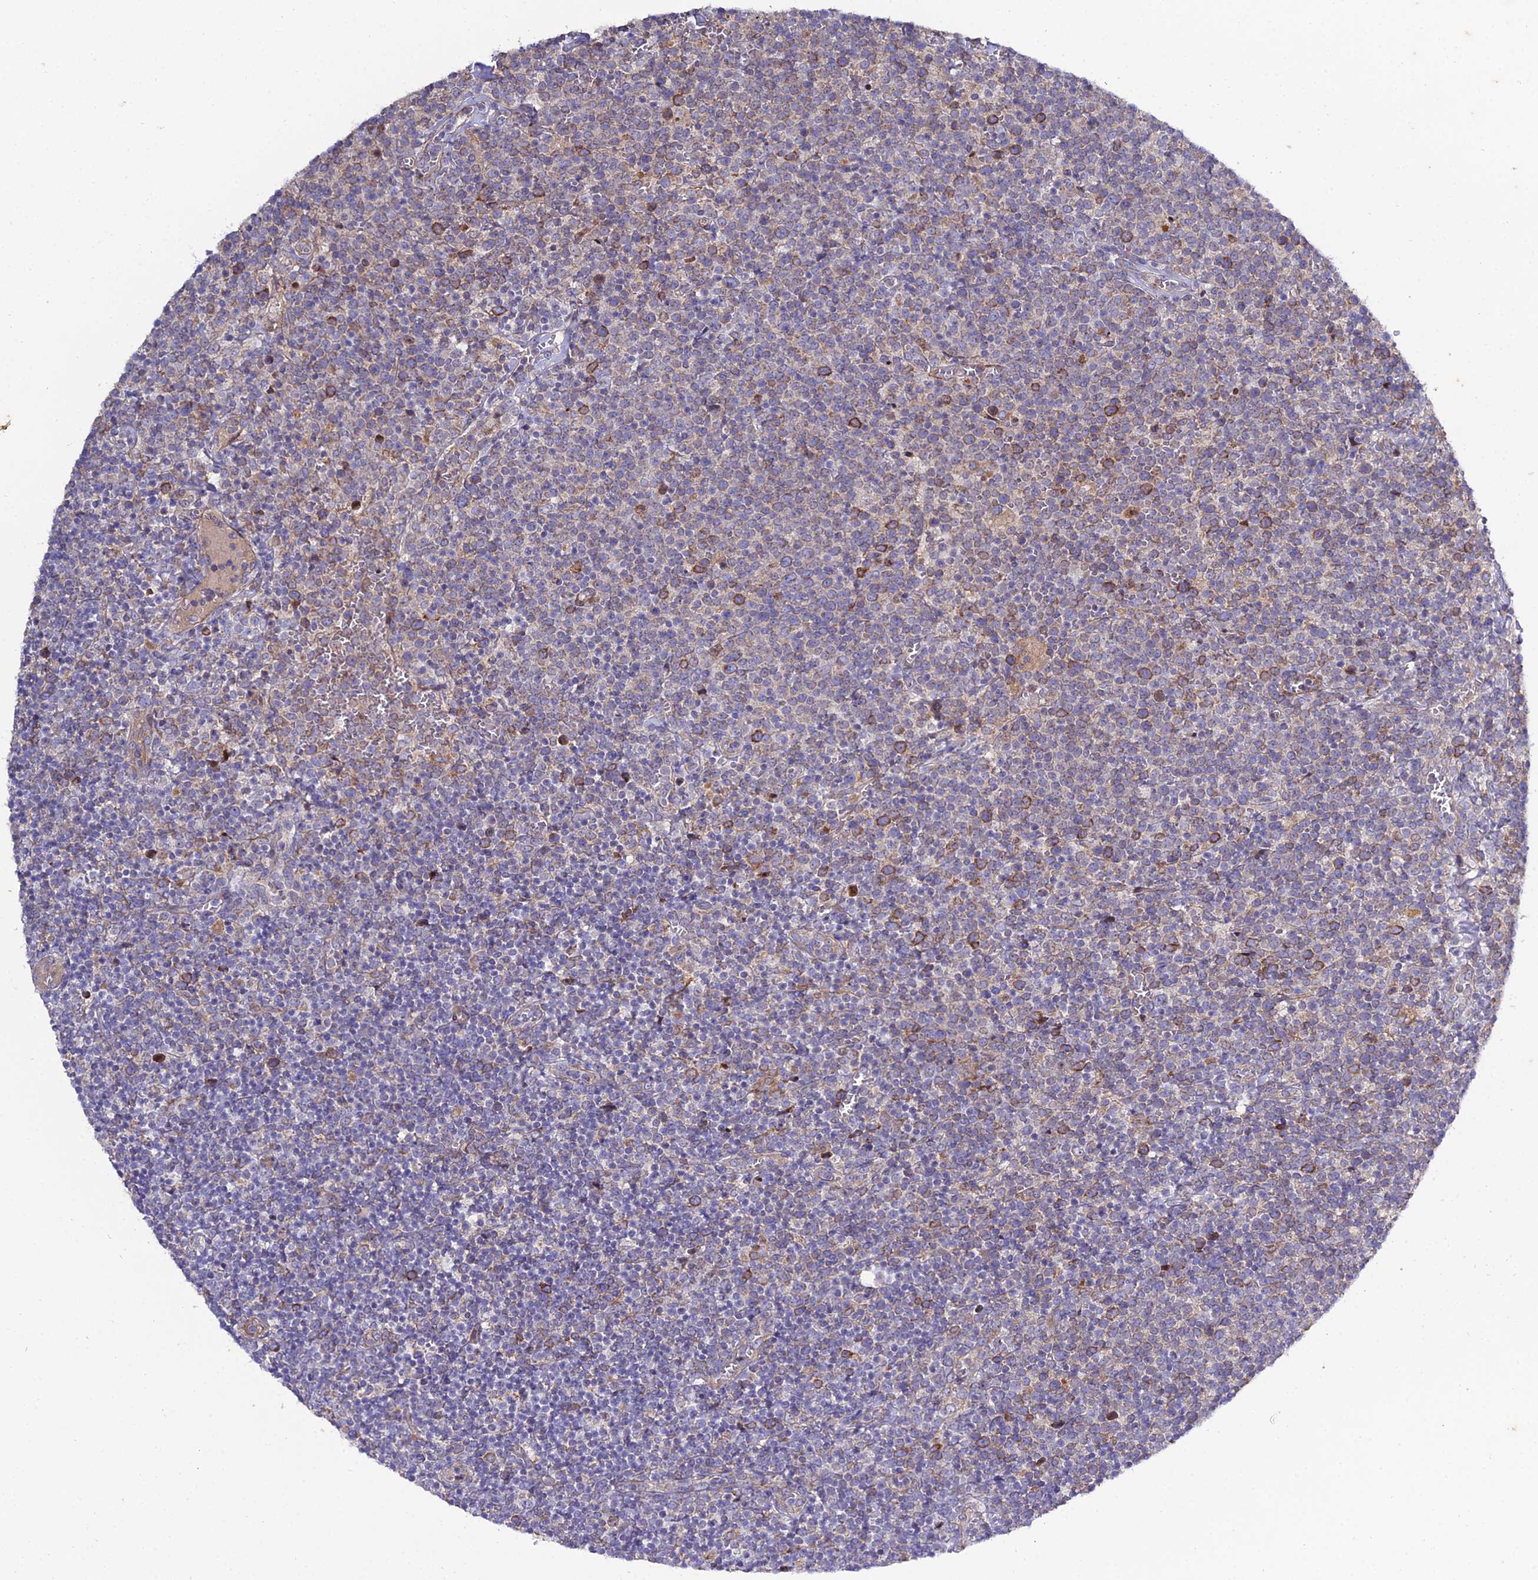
{"staining": {"intensity": "weak", "quantity": "25%-75%", "location": "cytoplasmic/membranous"}, "tissue": "lymphoma", "cell_type": "Tumor cells", "image_type": "cancer", "snomed": [{"axis": "morphology", "description": "Malignant lymphoma, non-Hodgkin's type, High grade"}, {"axis": "topography", "description": "Lymph node"}], "caption": "About 25%-75% of tumor cells in human lymphoma reveal weak cytoplasmic/membranous protein staining as visualized by brown immunohistochemical staining.", "gene": "ARL6IP1", "patient": {"sex": "male", "age": 61}}